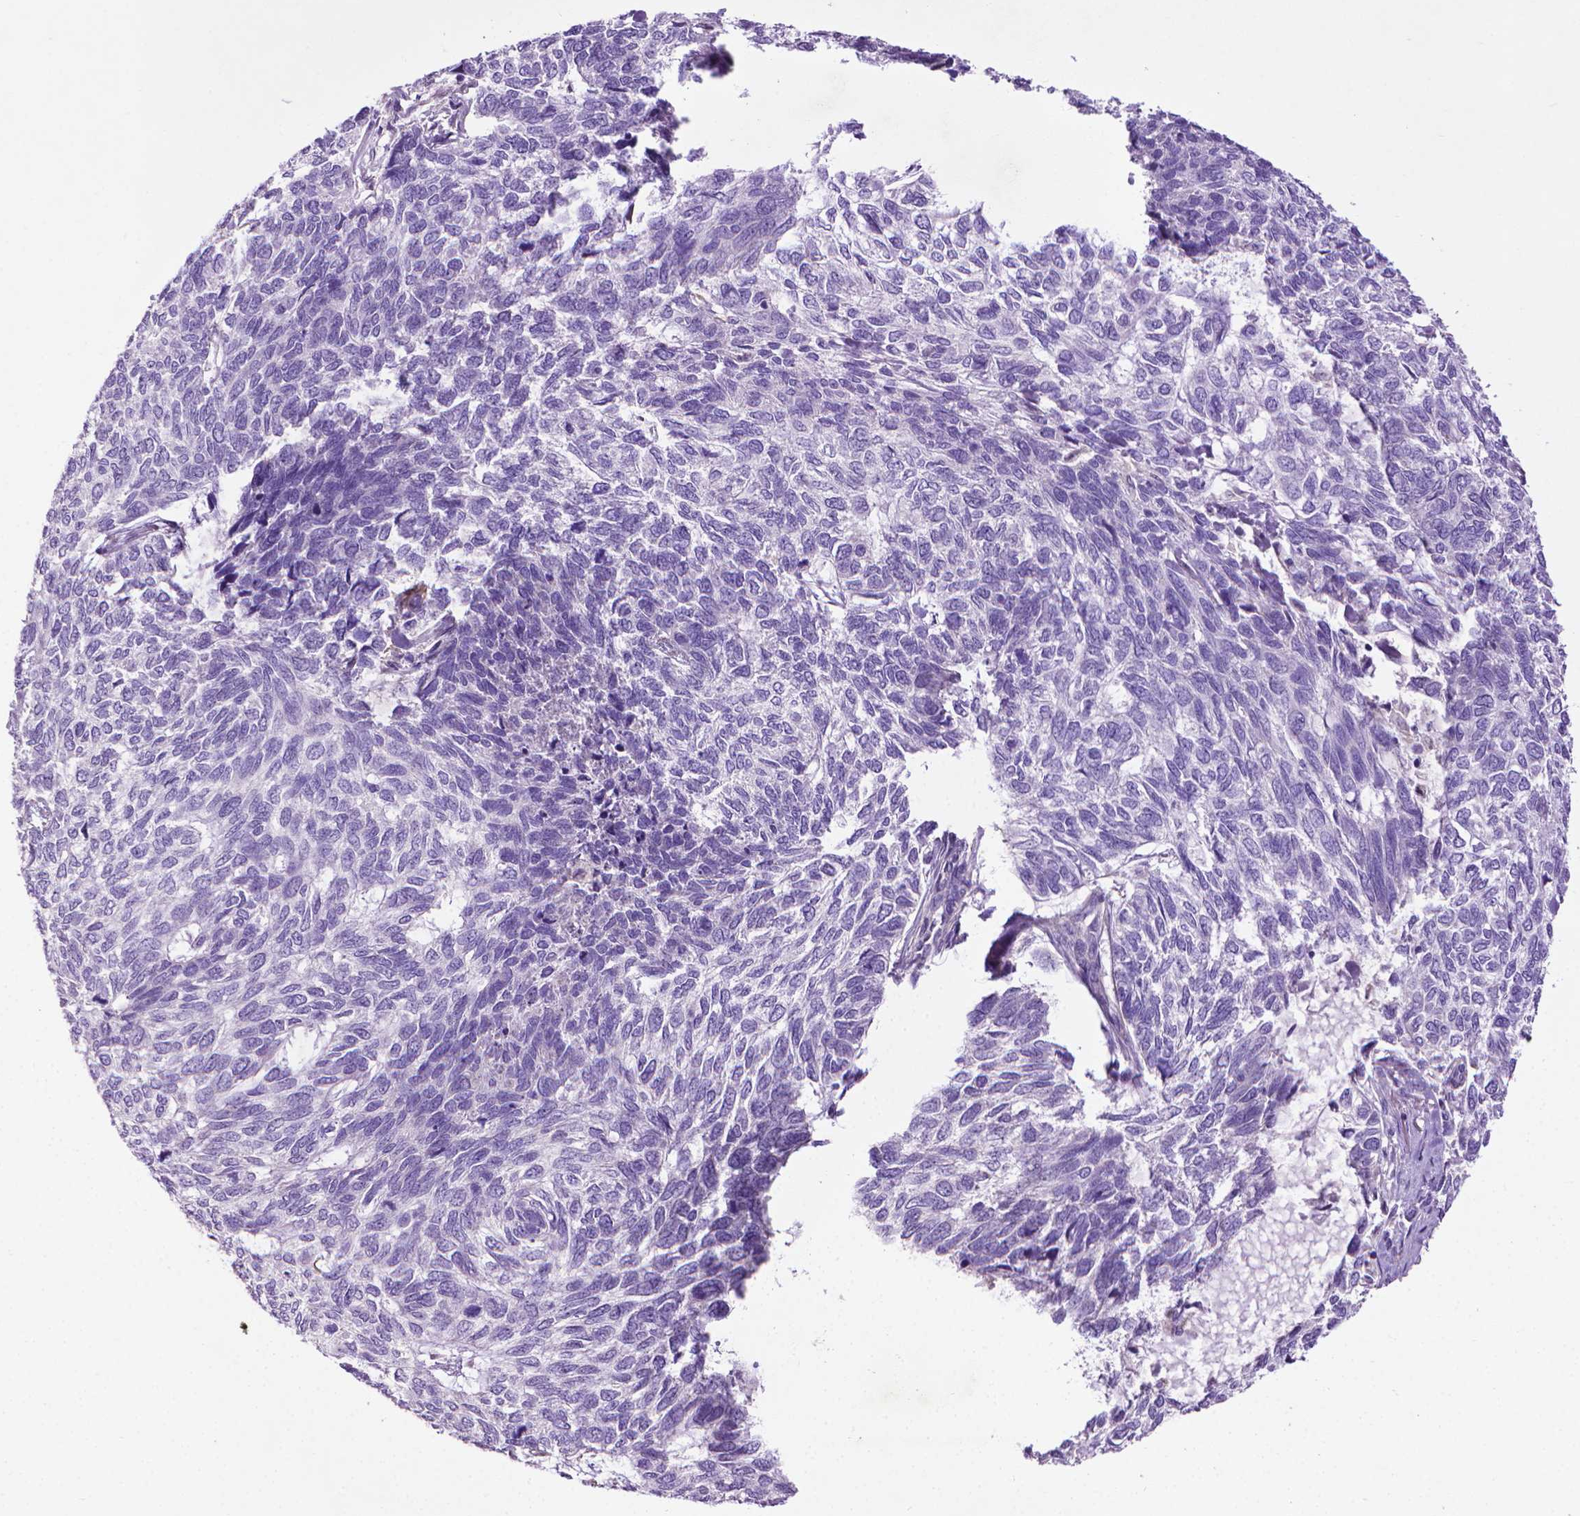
{"staining": {"intensity": "negative", "quantity": "none", "location": "none"}, "tissue": "skin cancer", "cell_type": "Tumor cells", "image_type": "cancer", "snomed": [{"axis": "morphology", "description": "Basal cell carcinoma"}, {"axis": "topography", "description": "Skin"}], "caption": "The IHC histopathology image has no significant staining in tumor cells of skin basal cell carcinoma tissue.", "gene": "AQP10", "patient": {"sex": "female", "age": 65}}